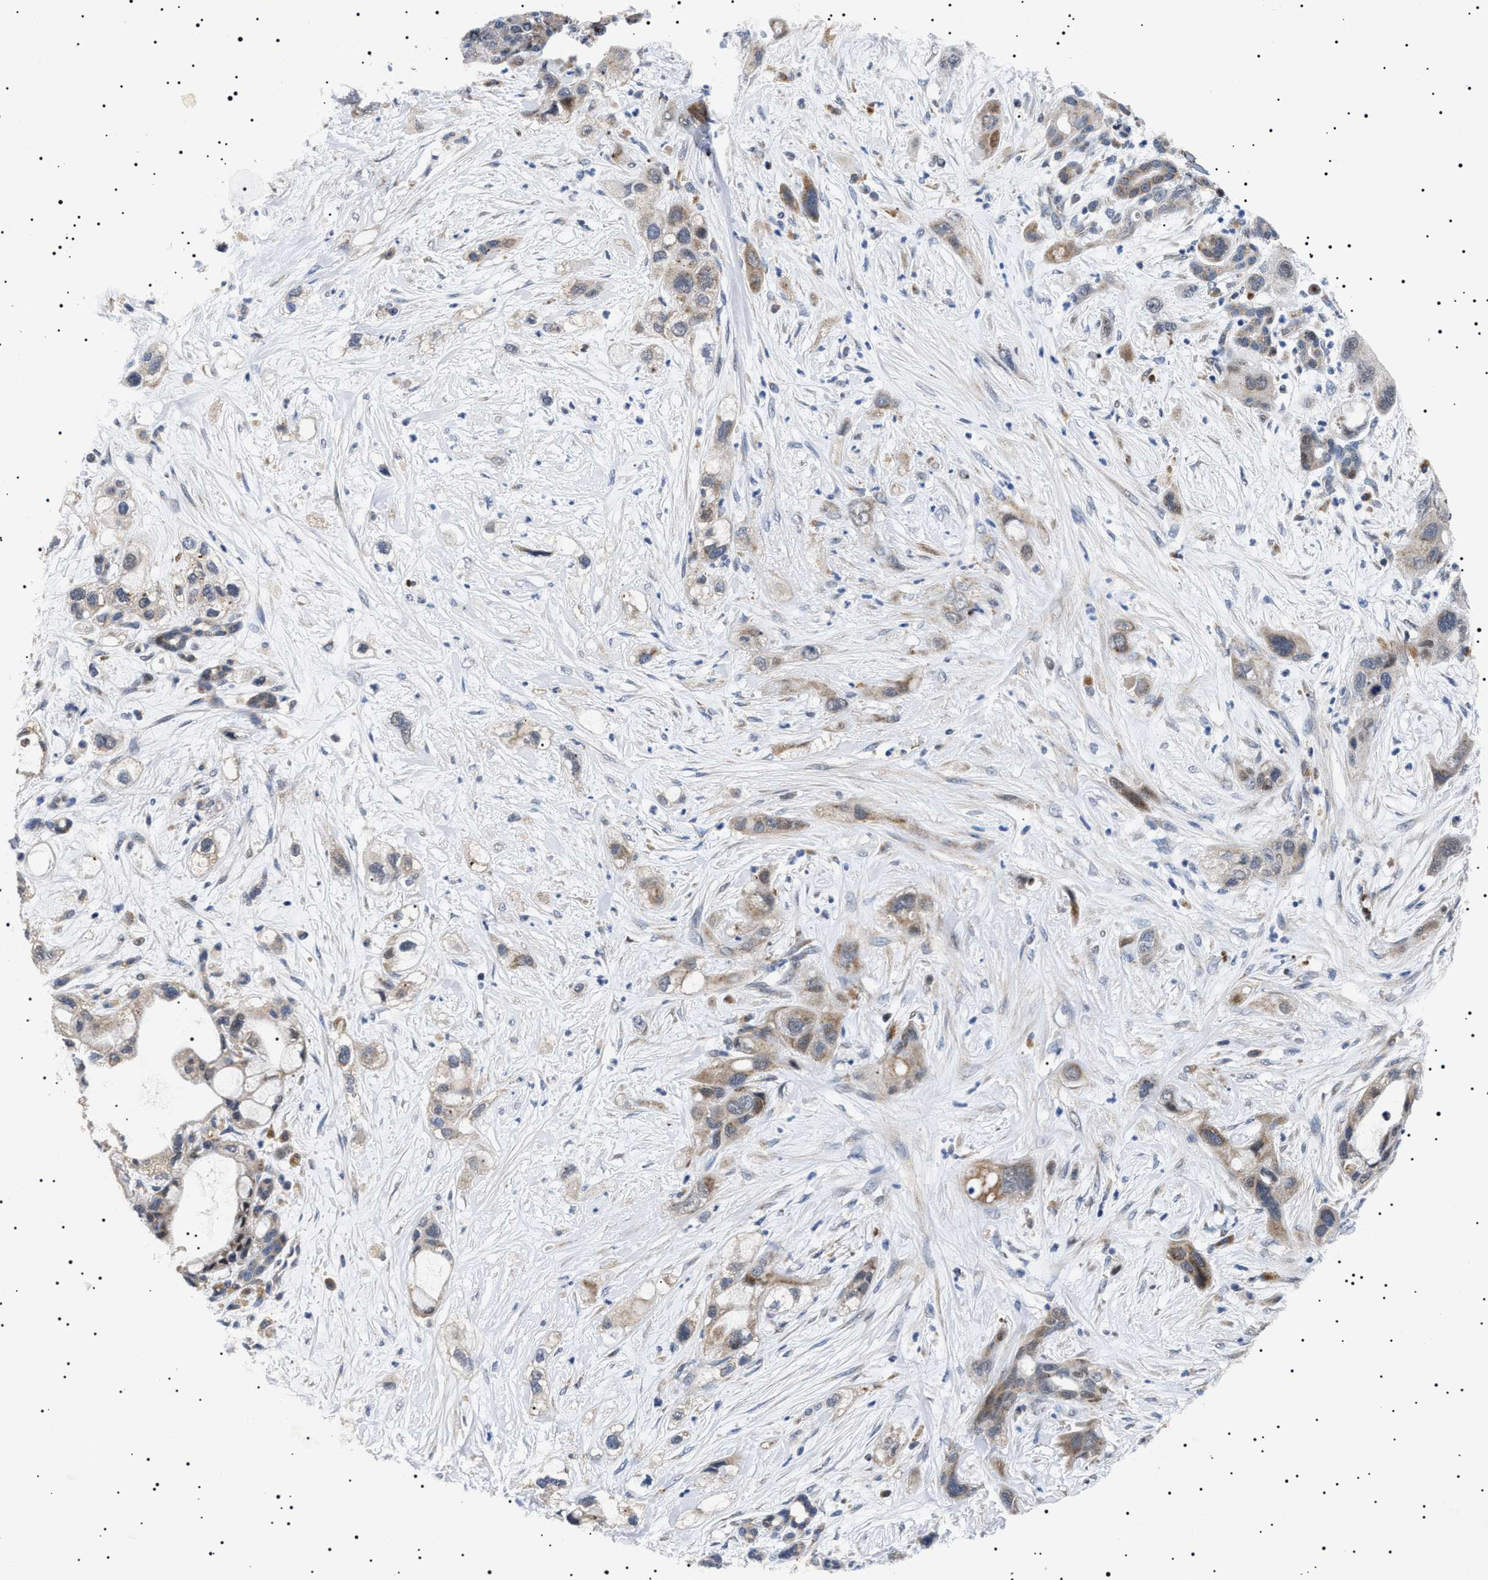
{"staining": {"intensity": "weak", "quantity": "25%-75%", "location": "cytoplasmic/membranous"}, "tissue": "pancreatic cancer", "cell_type": "Tumor cells", "image_type": "cancer", "snomed": [{"axis": "morphology", "description": "Adenocarcinoma, NOS"}, {"axis": "topography", "description": "Pancreas"}], "caption": "Protein expression analysis of adenocarcinoma (pancreatic) demonstrates weak cytoplasmic/membranous staining in approximately 25%-75% of tumor cells.", "gene": "RAB34", "patient": {"sex": "male", "age": 59}}